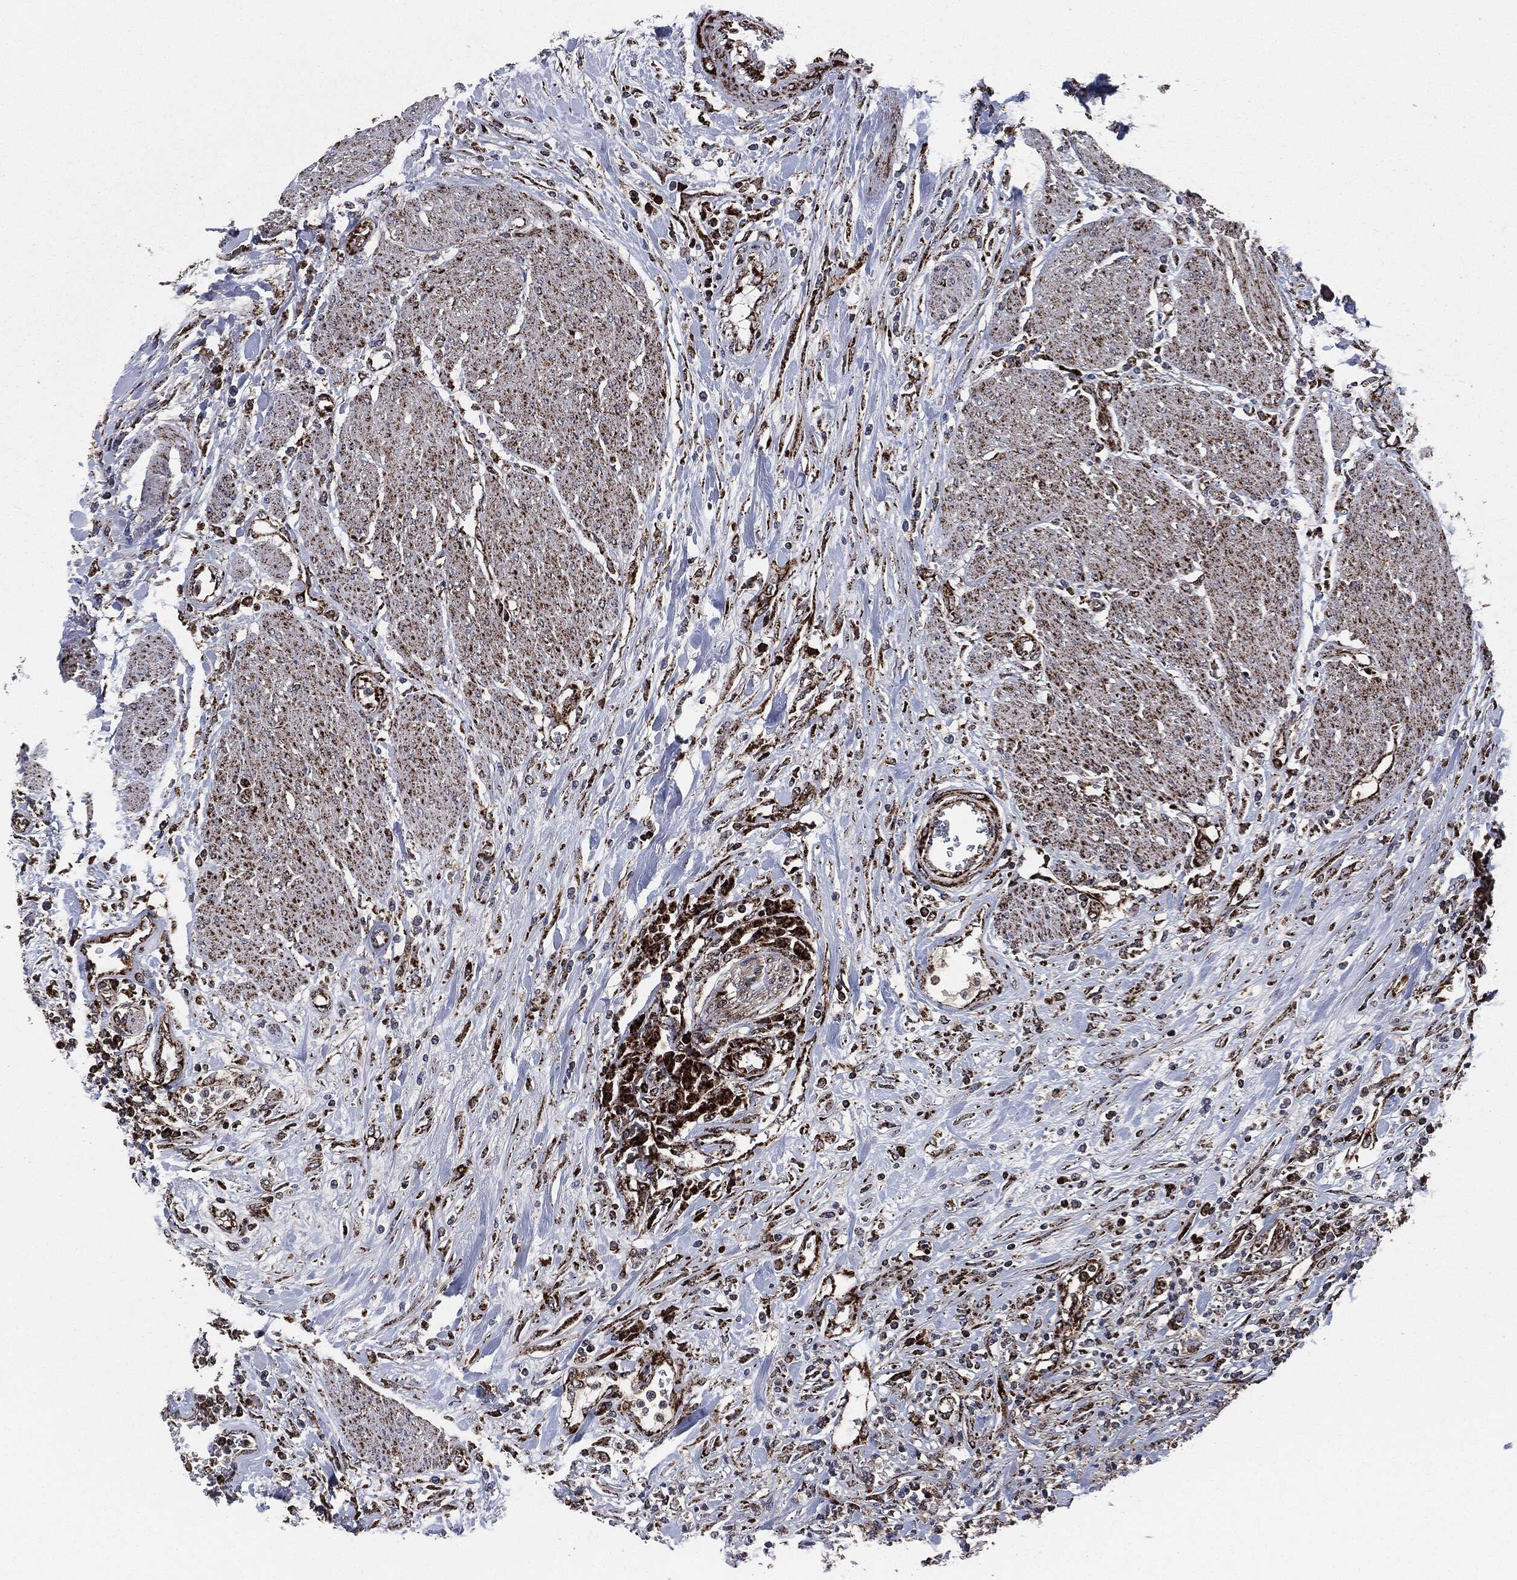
{"staining": {"intensity": "strong", "quantity": "25%-75%", "location": "cytoplasmic/membranous"}, "tissue": "urothelial cancer", "cell_type": "Tumor cells", "image_type": "cancer", "snomed": [{"axis": "morphology", "description": "Urothelial carcinoma, High grade"}, {"axis": "topography", "description": "Urinary bladder"}], "caption": "Tumor cells display high levels of strong cytoplasmic/membranous expression in approximately 25%-75% of cells in urothelial cancer.", "gene": "FH", "patient": {"sex": "male", "age": 46}}